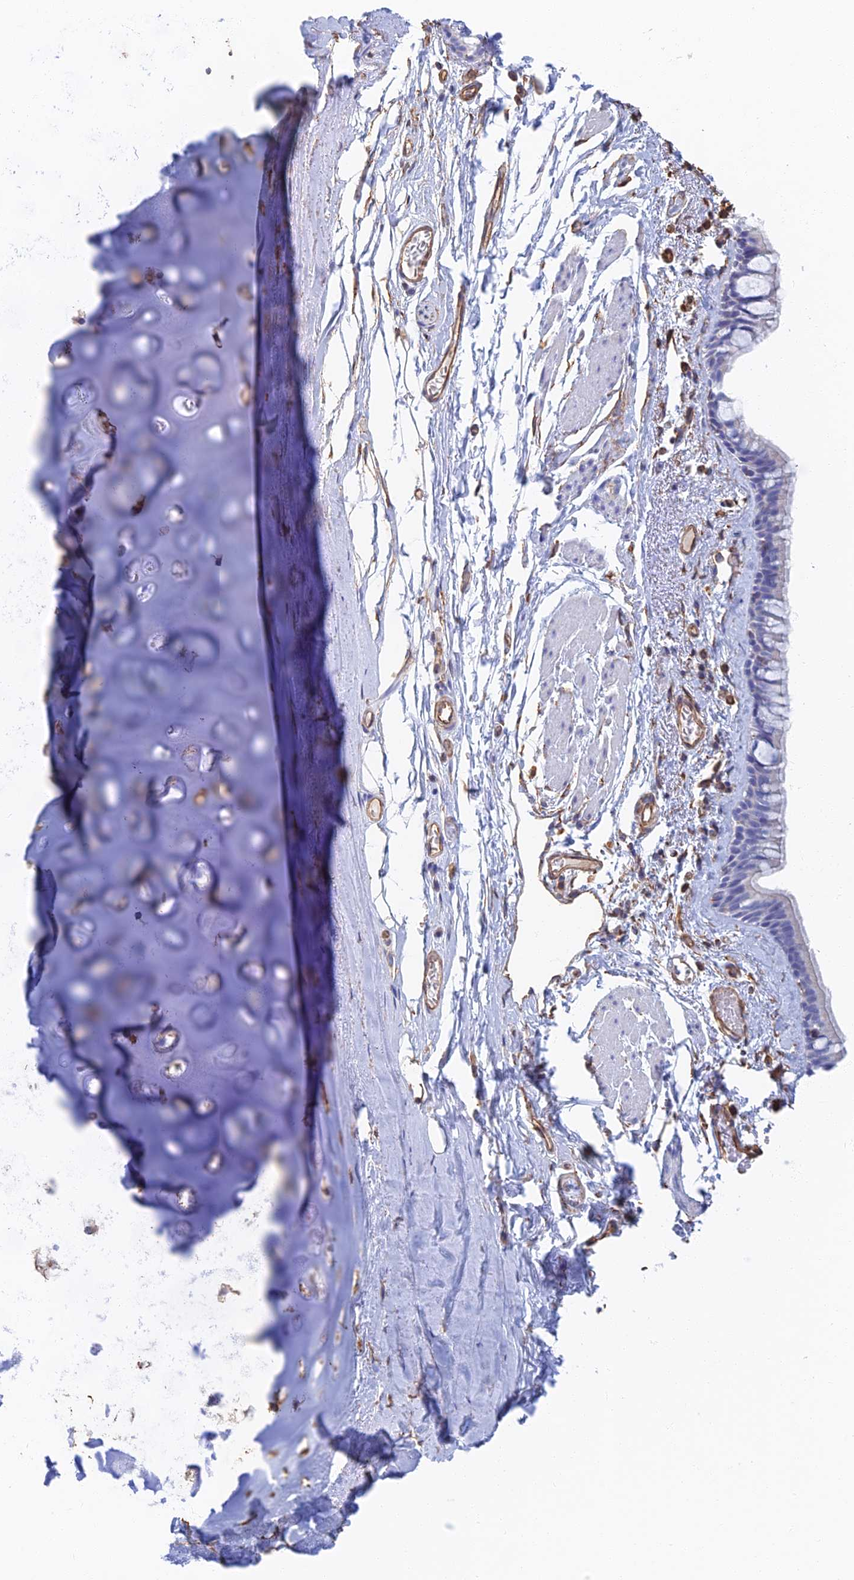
{"staining": {"intensity": "moderate", "quantity": "<25%", "location": "cytoplasmic/membranous"}, "tissue": "bronchus", "cell_type": "Respiratory epithelial cells", "image_type": "normal", "snomed": [{"axis": "morphology", "description": "Normal tissue, NOS"}, {"axis": "topography", "description": "Cartilage tissue"}], "caption": "Respiratory epithelial cells exhibit low levels of moderate cytoplasmic/membranous staining in approximately <25% of cells in unremarkable human bronchus. Using DAB (3,3'-diaminobenzidine) (brown) and hematoxylin (blue) stains, captured at high magnification using brightfield microscopy.", "gene": "RMC1", "patient": {"sex": "male", "age": 63}}